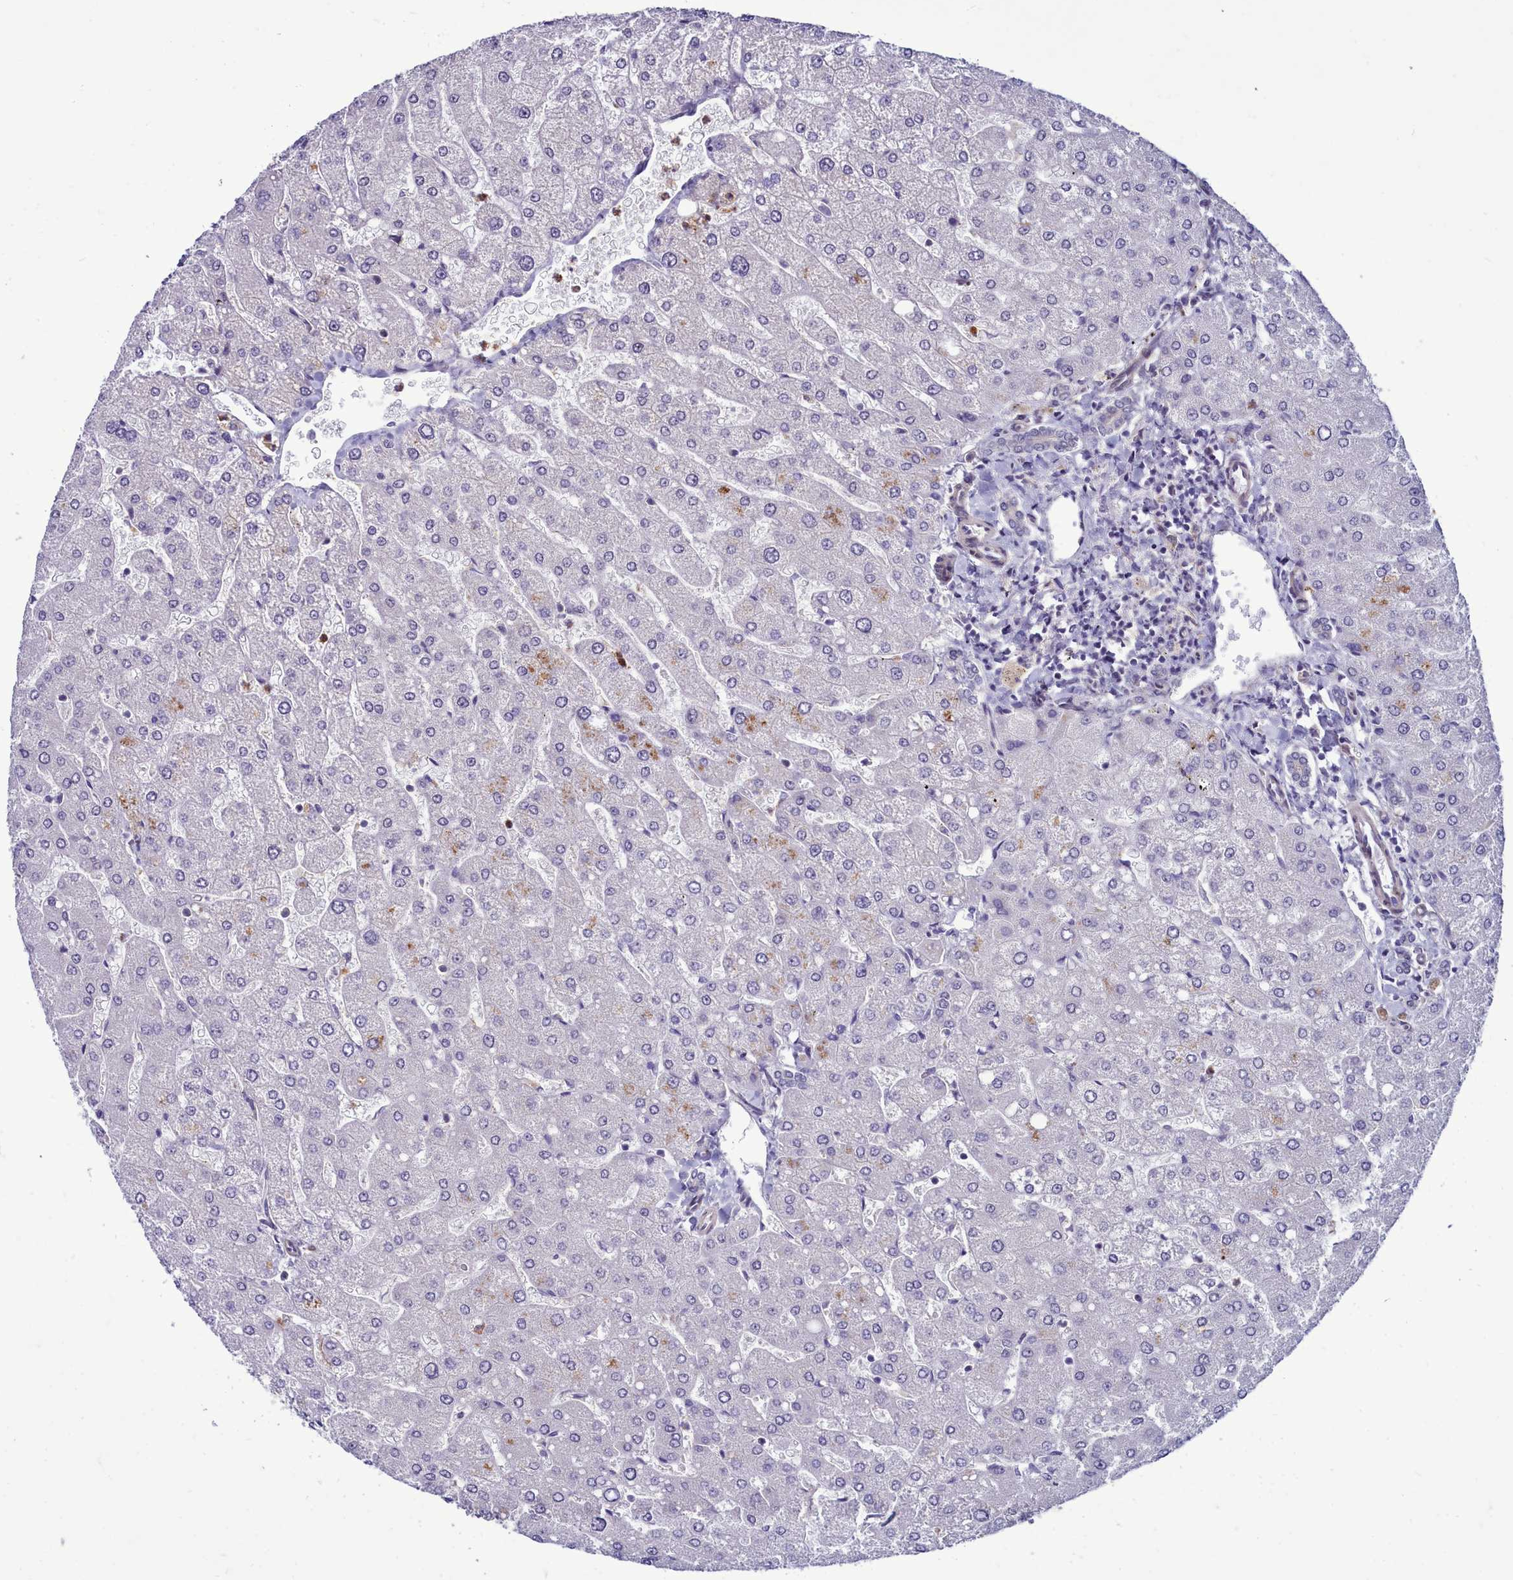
{"staining": {"intensity": "negative", "quantity": "none", "location": "none"}, "tissue": "liver", "cell_type": "Cholangiocytes", "image_type": "normal", "snomed": [{"axis": "morphology", "description": "Normal tissue, NOS"}, {"axis": "topography", "description": "Liver"}], "caption": "IHC photomicrograph of benign liver stained for a protein (brown), which displays no expression in cholangiocytes. (Stains: DAB immunohistochemistry (IHC) with hematoxylin counter stain, Microscopy: brightfield microscopy at high magnification).", "gene": "BCAR1", "patient": {"sex": "male", "age": 55}}